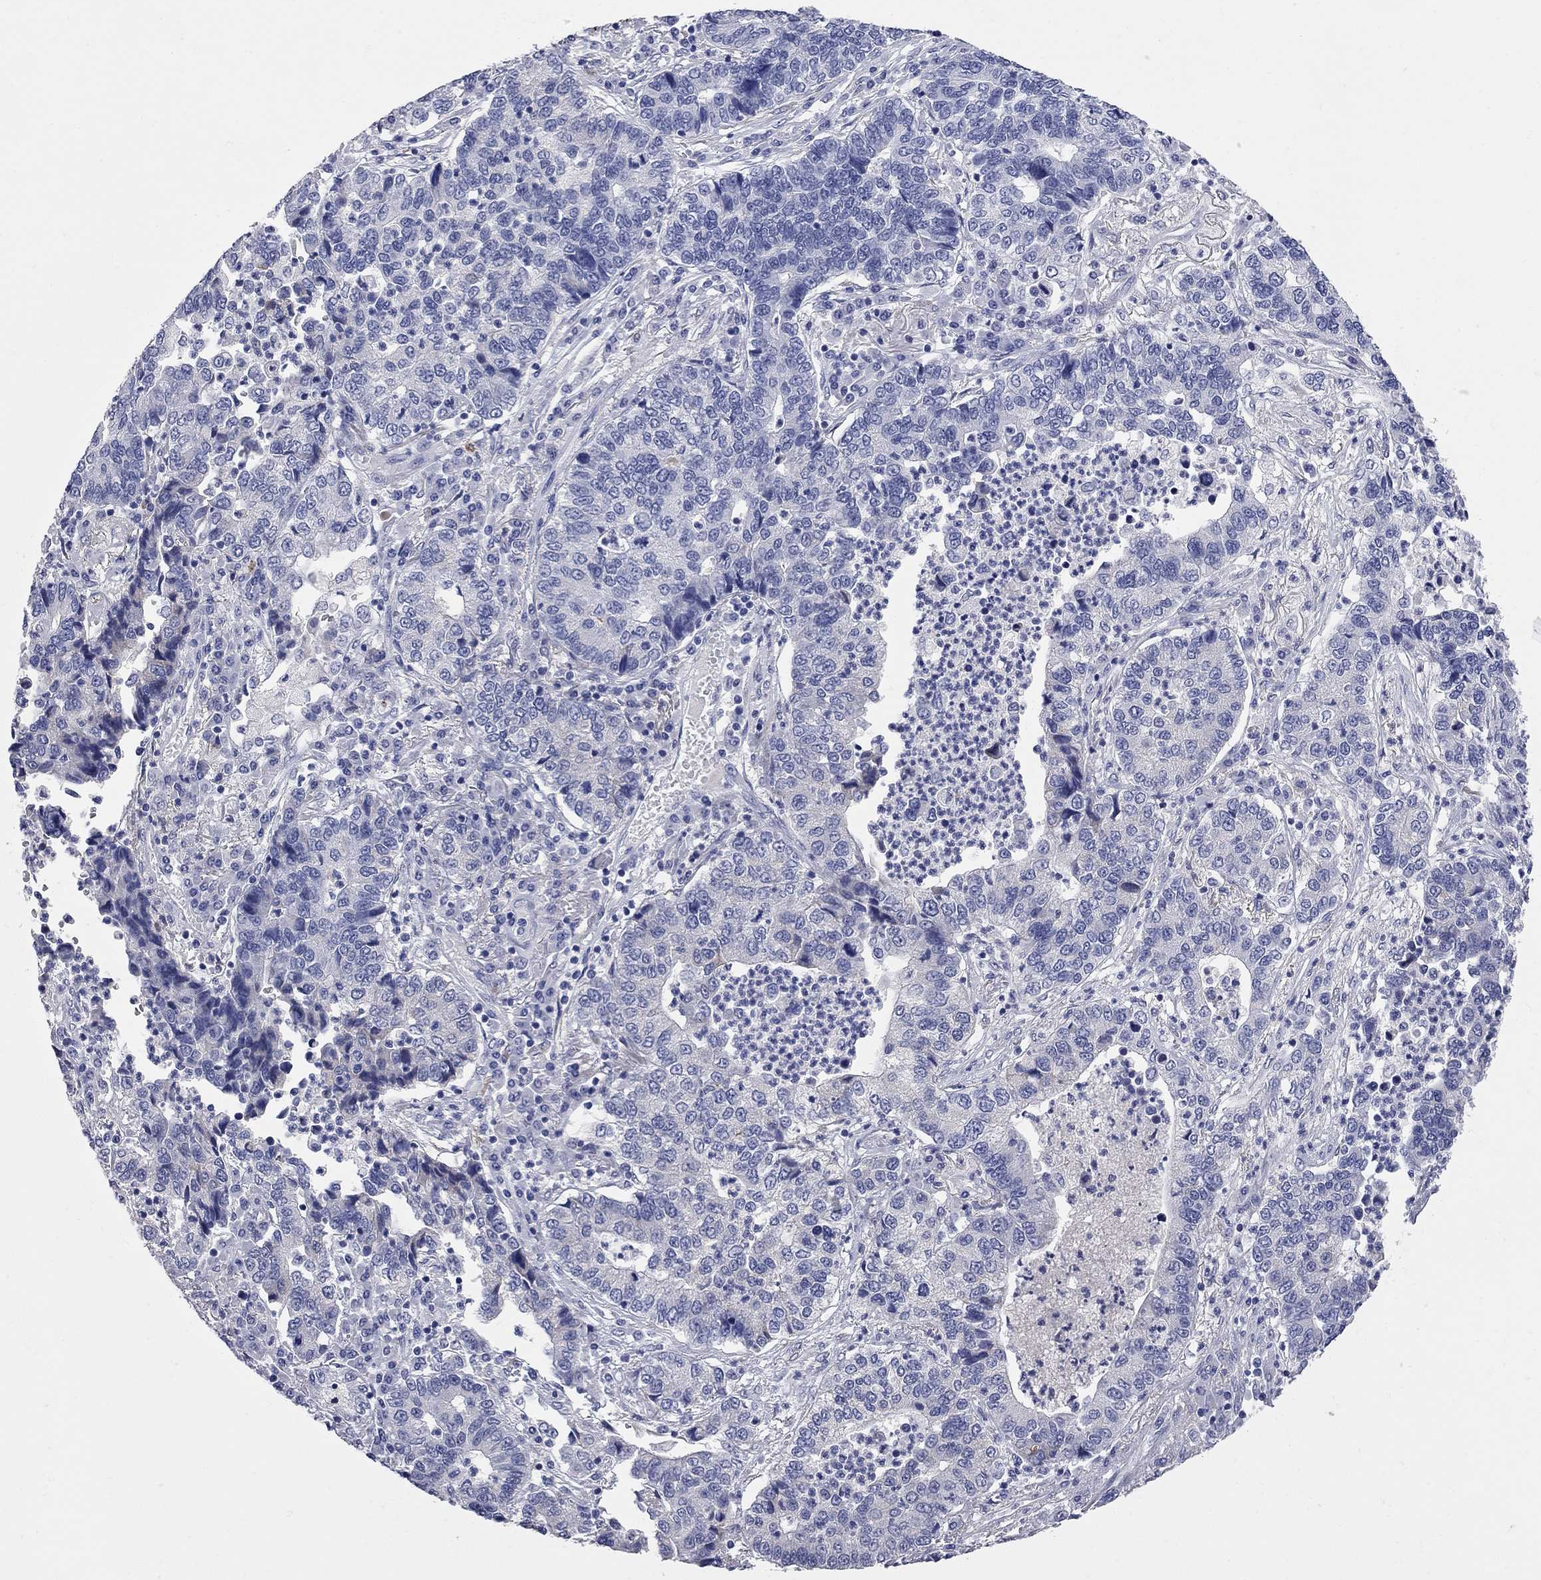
{"staining": {"intensity": "negative", "quantity": "none", "location": "none"}, "tissue": "lung cancer", "cell_type": "Tumor cells", "image_type": "cancer", "snomed": [{"axis": "morphology", "description": "Adenocarcinoma, NOS"}, {"axis": "topography", "description": "Lung"}], "caption": "Lung cancer stained for a protein using immunohistochemistry exhibits no expression tumor cells.", "gene": "FAM221B", "patient": {"sex": "female", "age": 57}}